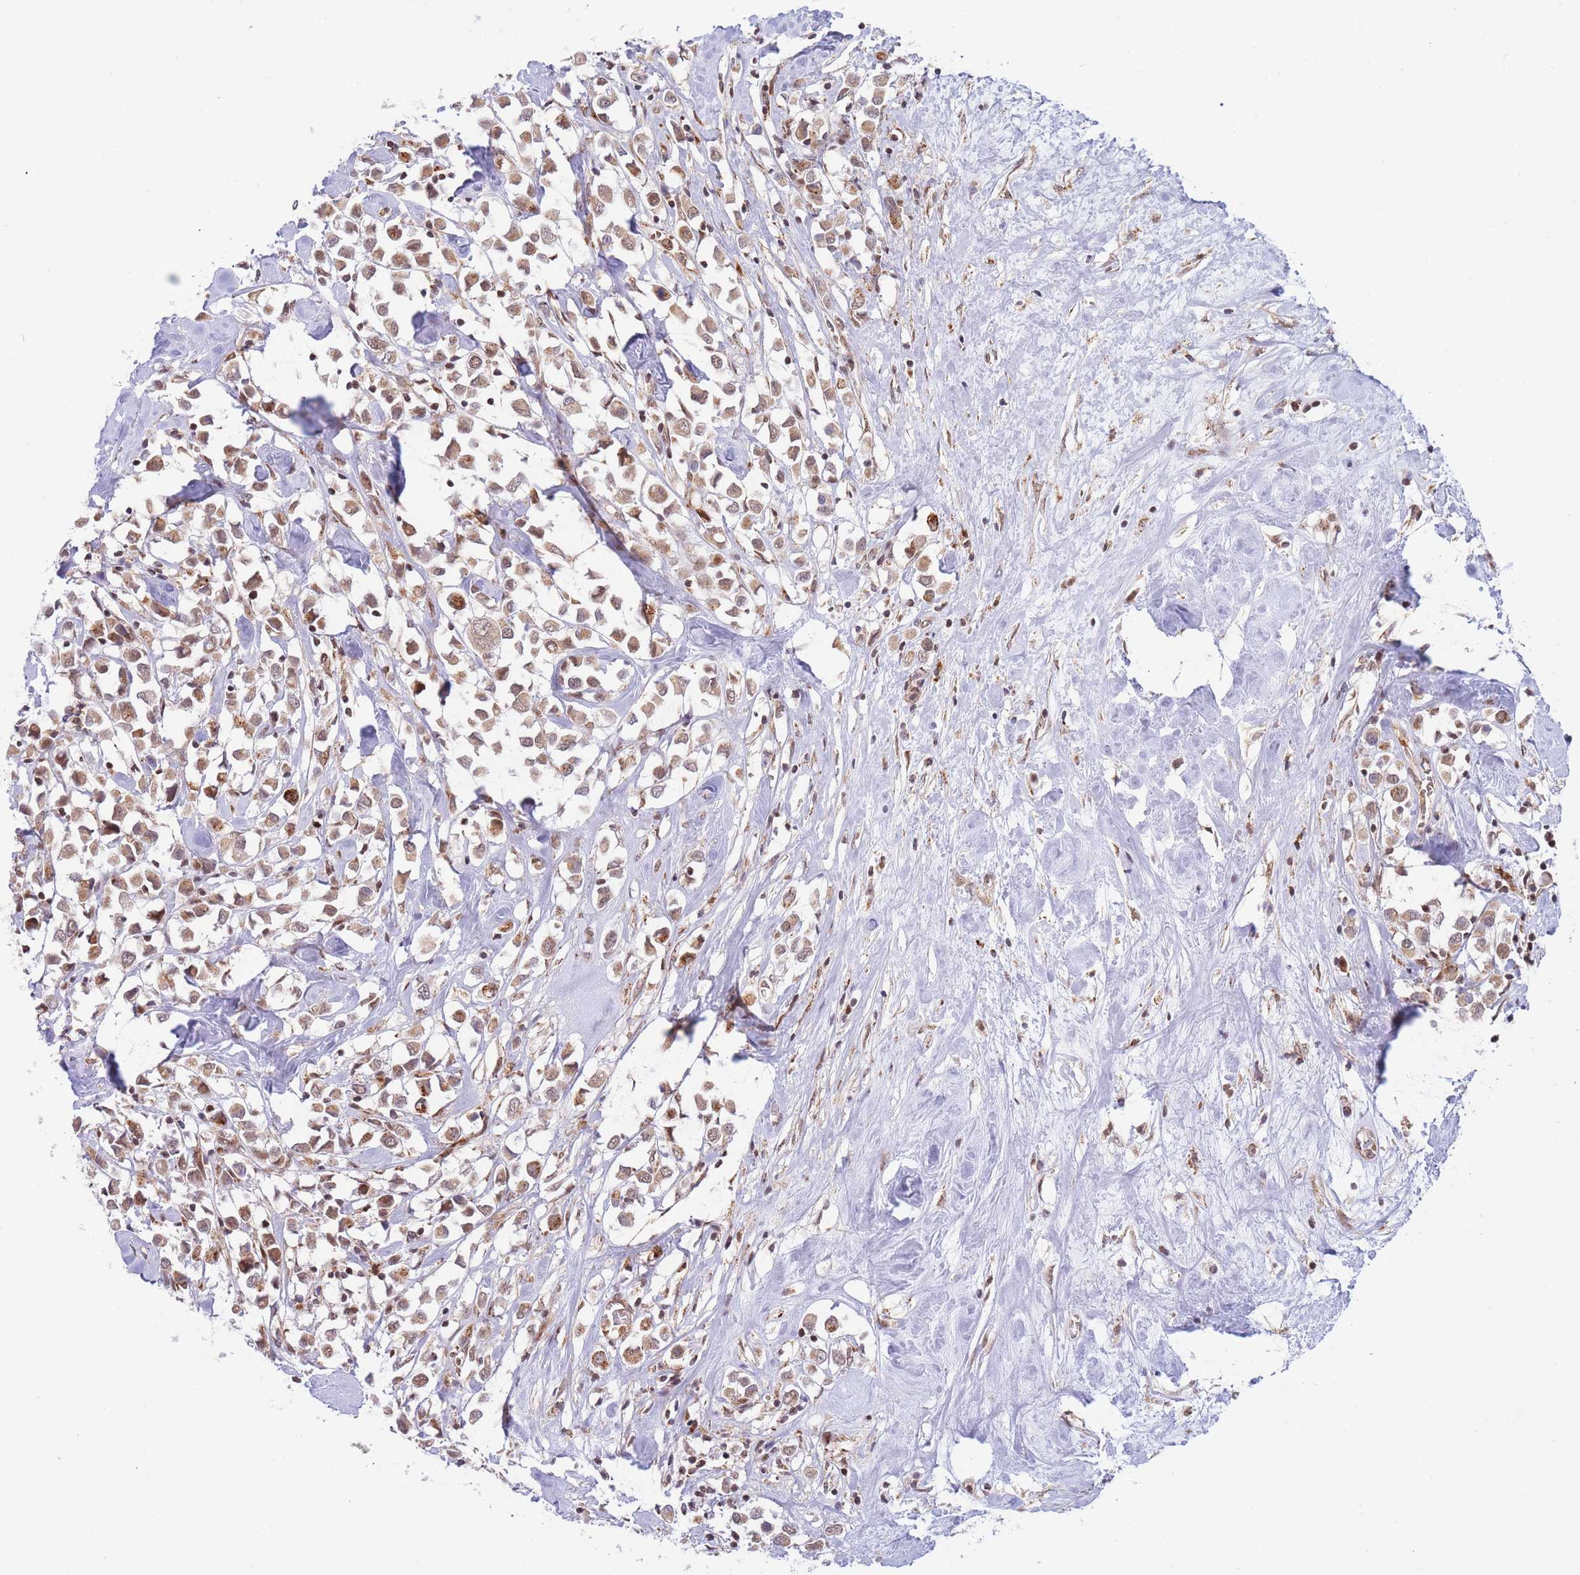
{"staining": {"intensity": "moderate", "quantity": ">75%", "location": "nuclear"}, "tissue": "breast cancer", "cell_type": "Tumor cells", "image_type": "cancer", "snomed": [{"axis": "morphology", "description": "Duct carcinoma"}, {"axis": "topography", "description": "Breast"}], "caption": "An image of human invasive ductal carcinoma (breast) stained for a protein exhibits moderate nuclear brown staining in tumor cells.", "gene": "BOD1L1", "patient": {"sex": "female", "age": 61}}